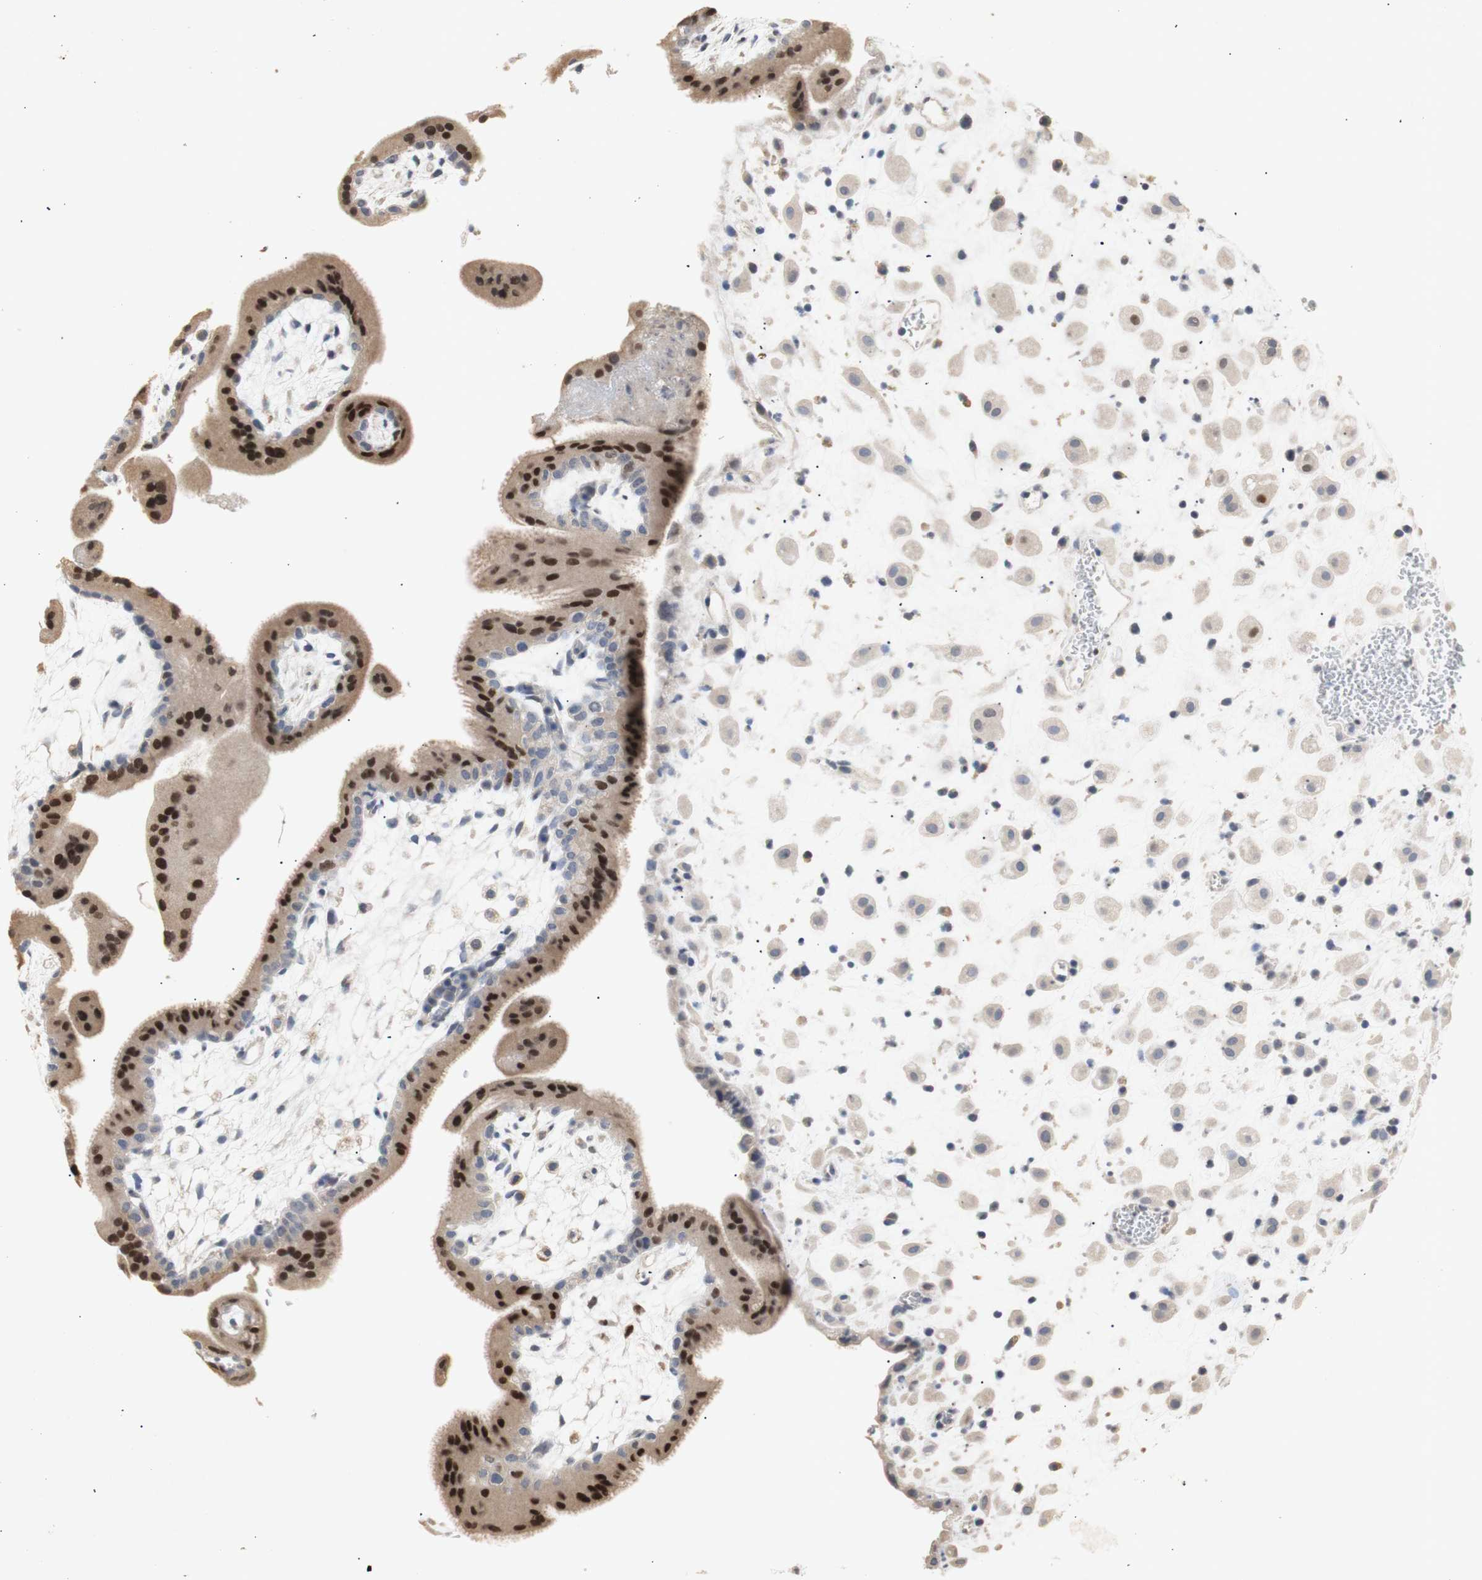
{"staining": {"intensity": "strong", "quantity": ">75%", "location": "cytoplasmic/membranous,nuclear"}, "tissue": "placenta", "cell_type": "Trophoblastic cells", "image_type": "normal", "snomed": [{"axis": "morphology", "description": "Normal tissue, NOS"}, {"axis": "topography", "description": "Placenta"}], "caption": "Normal placenta was stained to show a protein in brown. There is high levels of strong cytoplasmic/membranous,nuclear expression in approximately >75% of trophoblastic cells. The protein of interest is stained brown, and the nuclei are stained in blue (DAB (3,3'-diaminobenzidine) IHC with brightfield microscopy, high magnification).", "gene": "FOSB", "patient": {"sex": "female", "age": 35}}